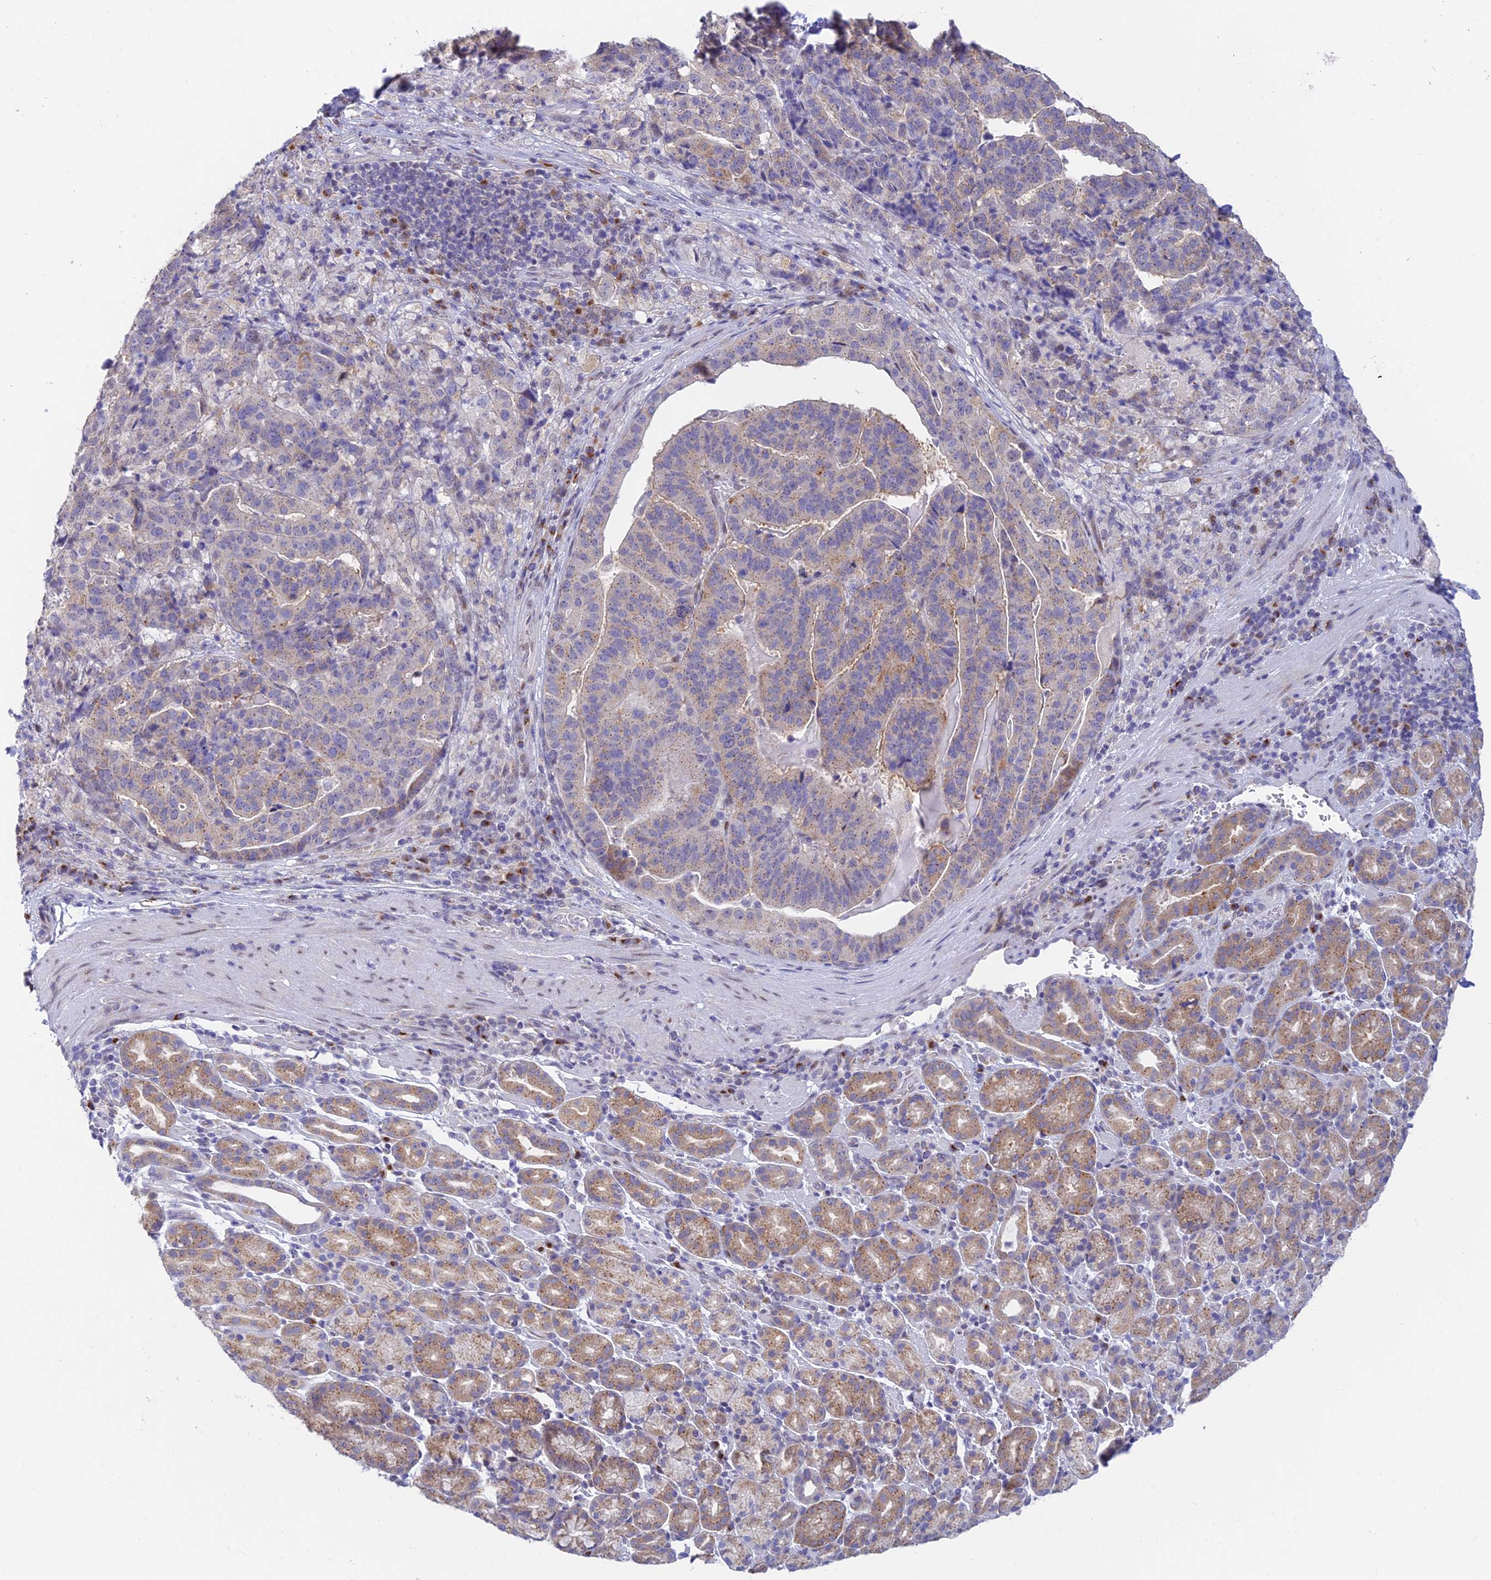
{"staining": {"intensity": "weak", "quantity": "<25%", "location": "cytoplasmic/membranous"}, "tissue": "stomach cancer", "cell_type": "Tumor cells", "image_type": "cancer", "snomed": [{"axis": "morphology", "description": "Adenocarcinoma, NOS"}, {"axis": "topography", "description": "Stomach"}], "caption": "The photomicrograph reveals no staining of tumor cells in adenocarcinoma (stomach).", "gene": "INKA1", "patient": {"sex": "male", "age": 48}}